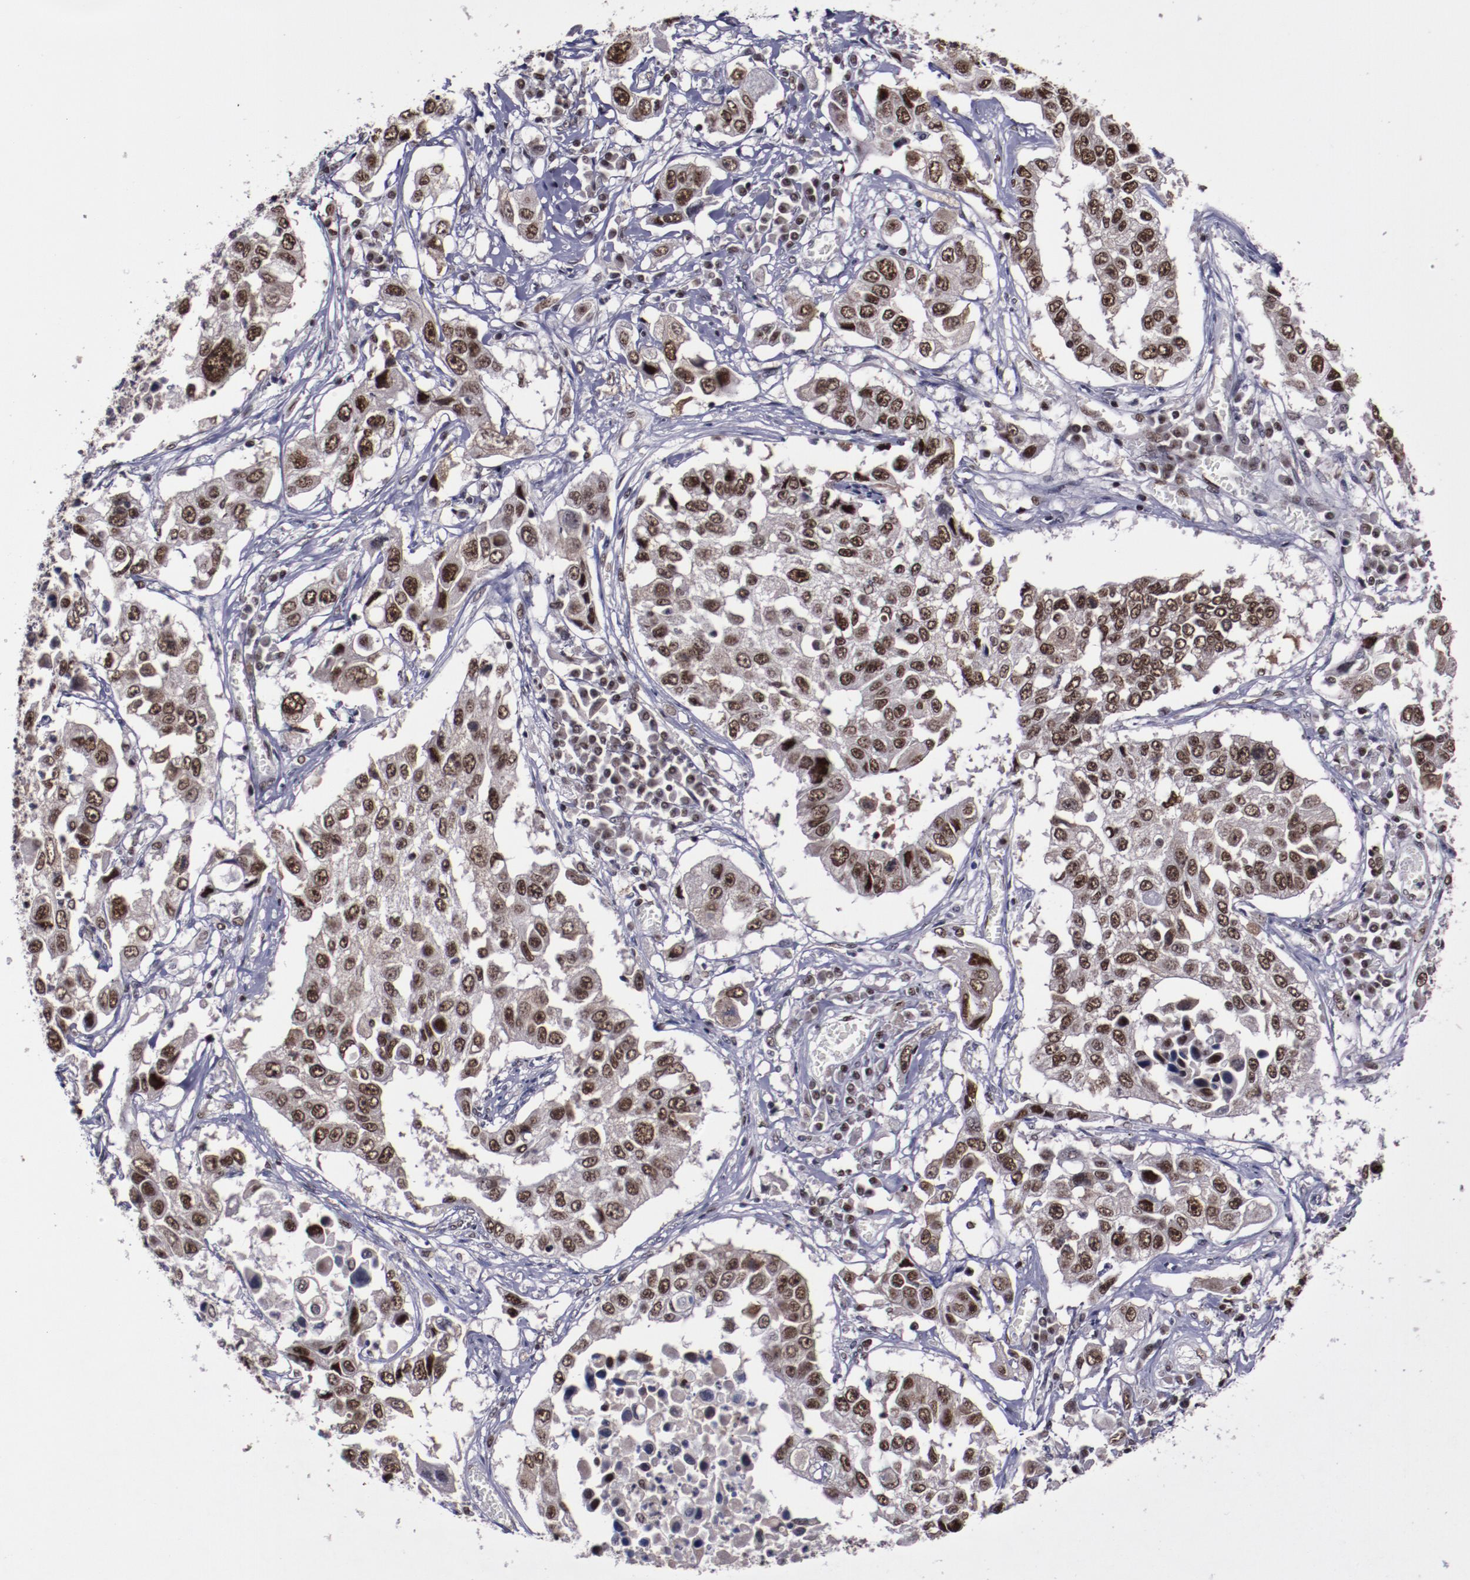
{"staining": {"intensity": "strong", "quantity": ">75%", "location": "nuclear"}, "tissue": "lung cancer", "cell_type": "Tumor cells", "image_type": "cancer", "snomed": [{"axis": "morphology", "description": "Squamous cell carcinoma, NOS"}, {"axis": "topography", "description": "Lung"}], "caption": "DAB (3,3'-diaminobenzidine) immunohistochemical staining of lung squamous cell carcinoma exhibits strong nuclear protein staining in about >75% of tumor cells.", "gene": "ERH", "patient": {"sex": "male", "age": 71}}